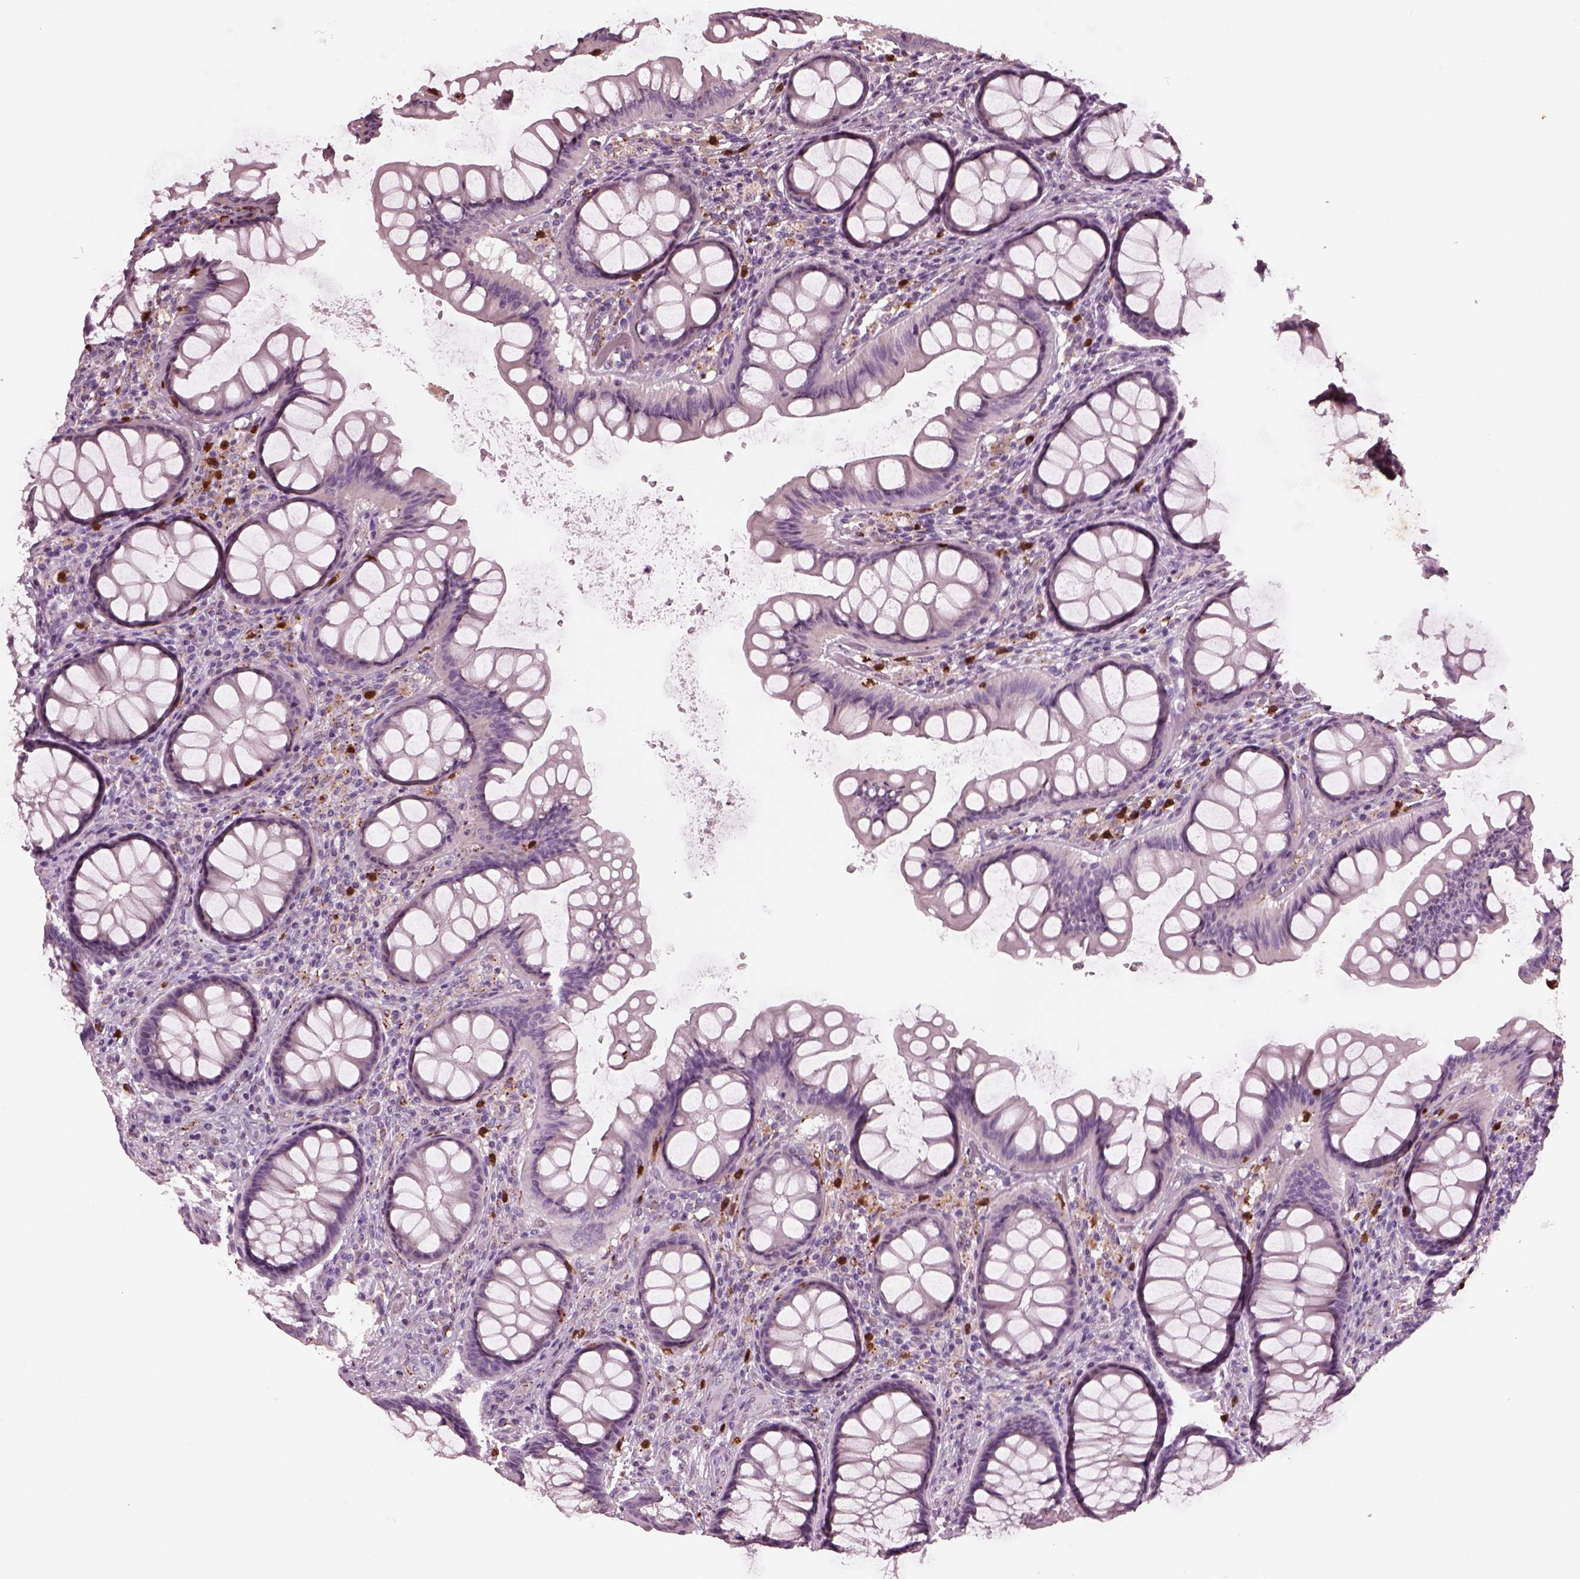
{"staining": {"intensity": "negative", "quantity": "none", "location": "none"}, "tissue": "colon", "cell_type": "Endothelial cells", "image_type": "normal", "snomed": [{"axis": "morphology", "description": "Normal tissue, NOS"}, {"axis": "topography", "description": "Colon"}], "caption": "DAB immunohistochemical staining of unremarkable human colon displays no significant expression in endothelial cells. The staining is performed using DAB brown chromogen with nuclei counter-stained in using hematoxylin.", "gene": "SLAMF8", "patient": {"sex": "female", "age": 65}}